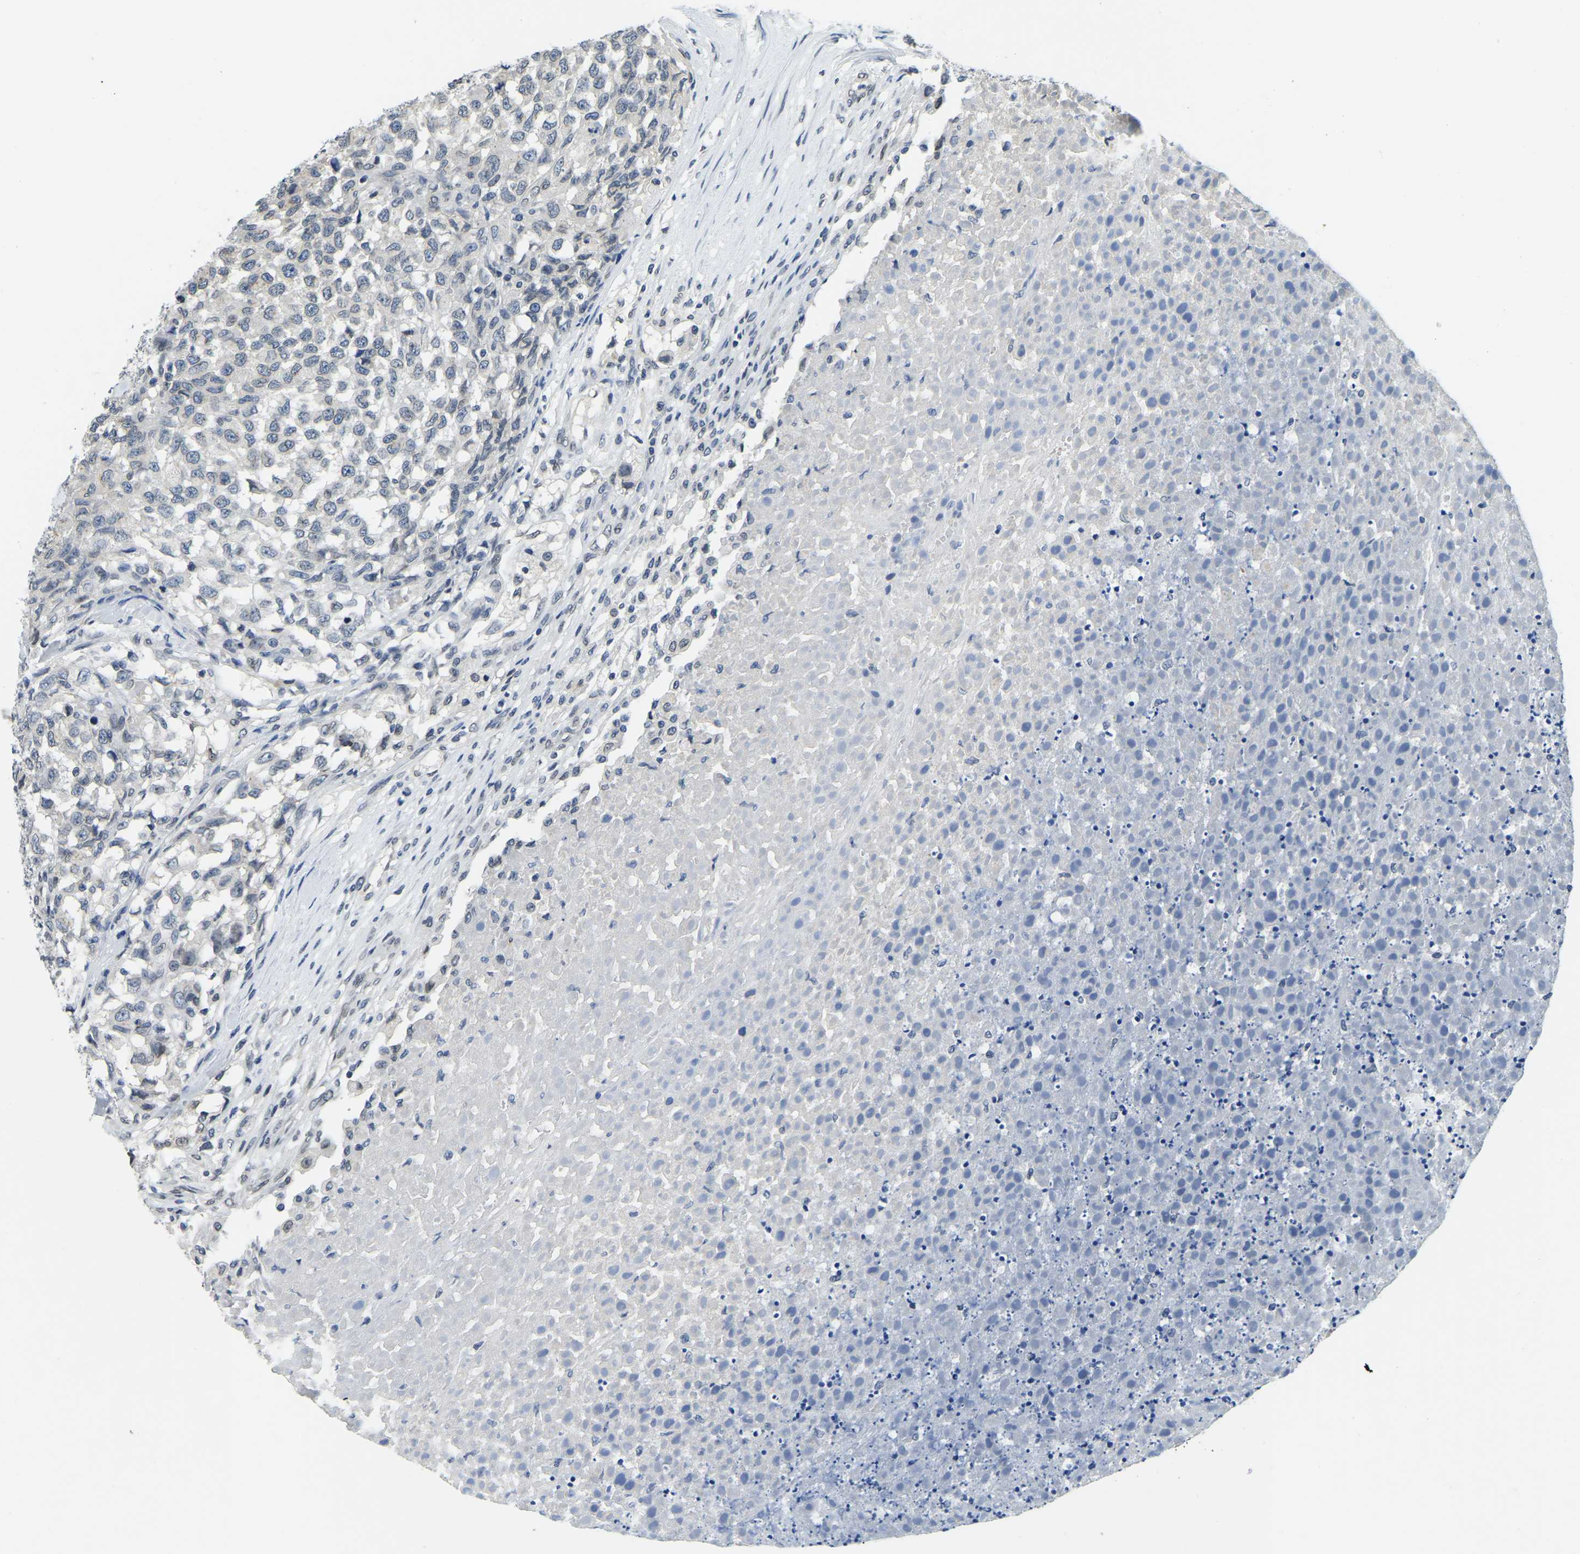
{"staining": {"intensity": "negative", "quantity": "none", "location": "none"}, "tissue": "testis cancer", "cell_type": "Tumor cells", "image_type": "cancer", "snomed": [{"axis": "morphology", "description": "Seminoma, NOS"}, {"axis": "topography", "description": "Testis"}], "caption": "Seminoma (testis) stained for a protein using immunohistochemistry (IHC) exhibits no positivity tumor cells.", "gene": "RANBP2", "patient": {"sex": "male", "age": 59}}